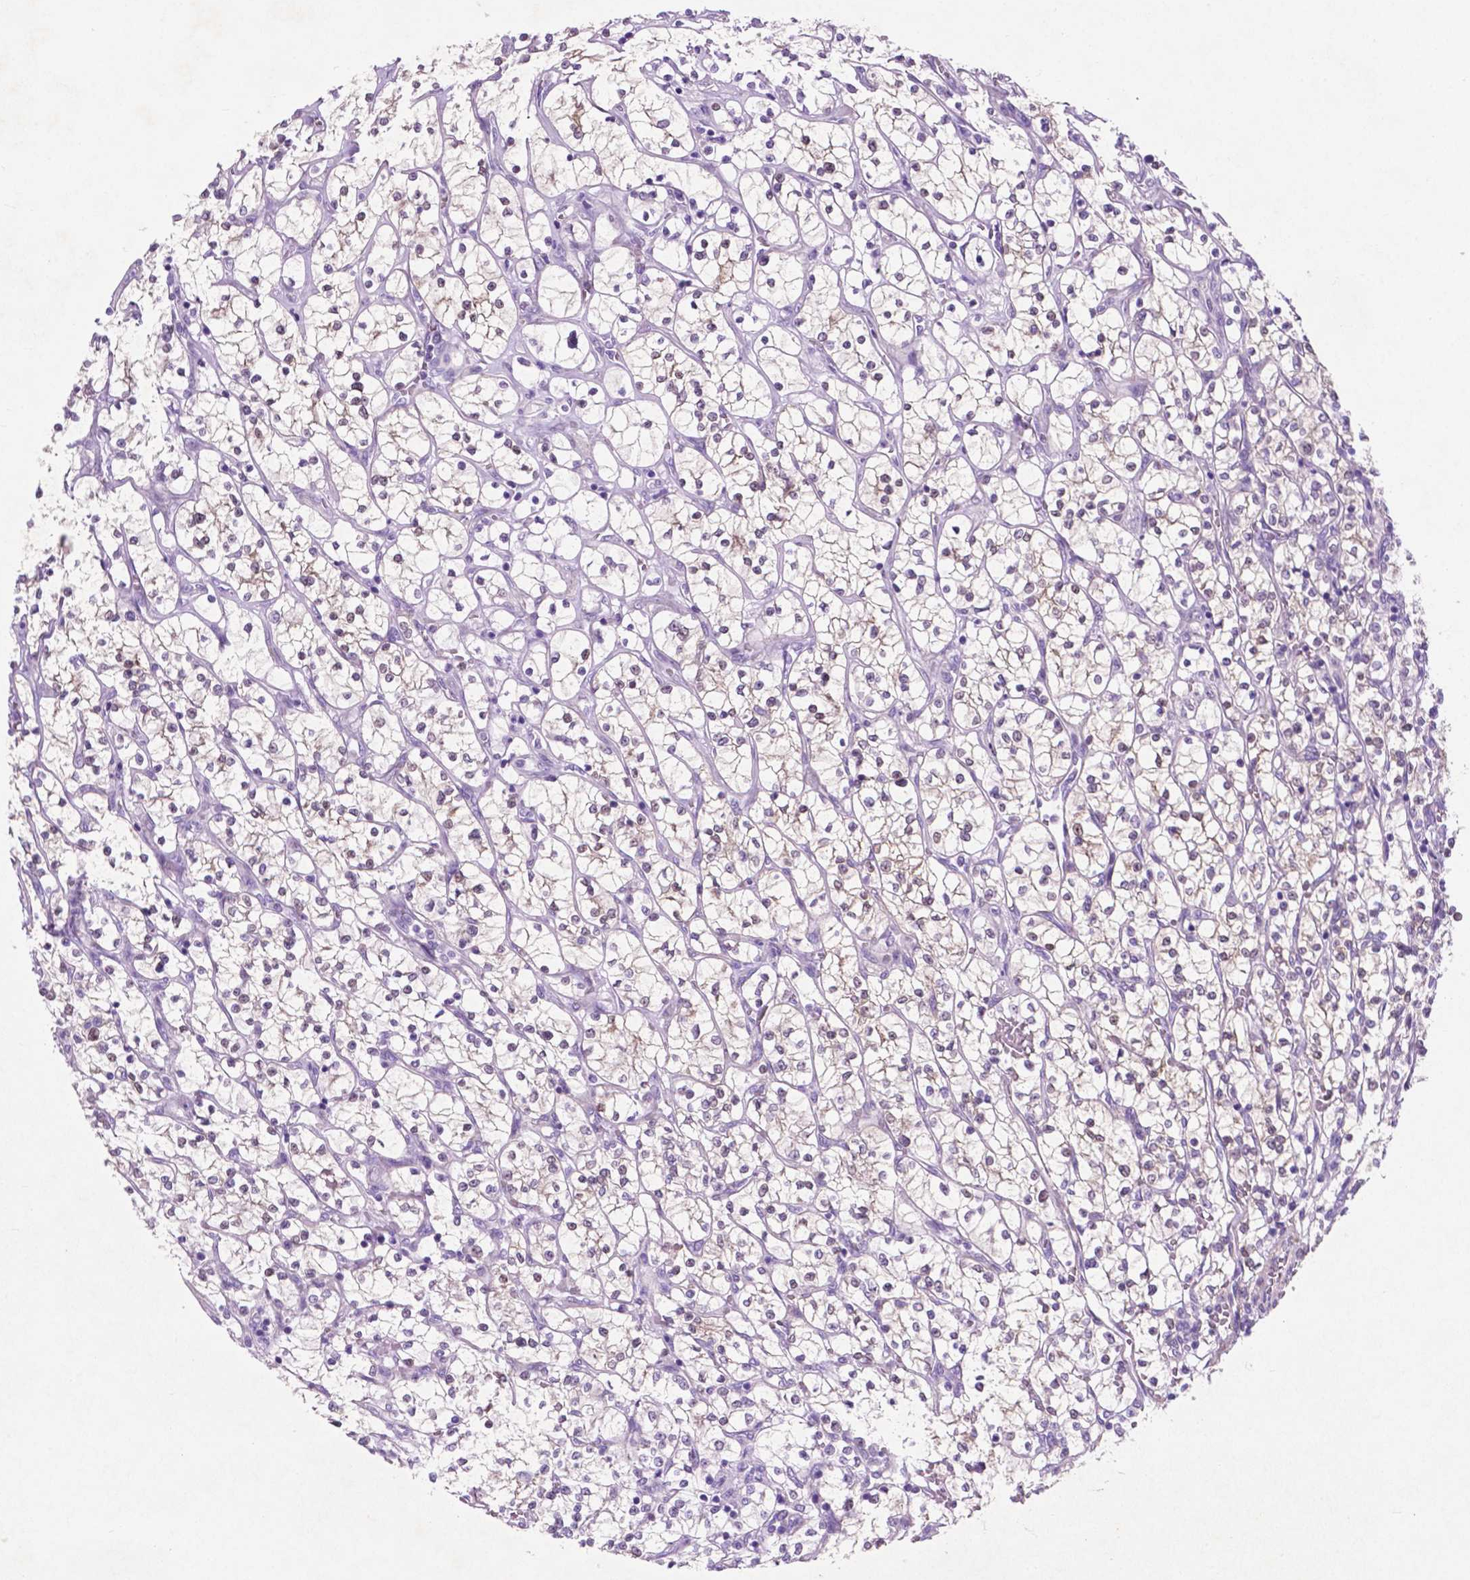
{"staining": {"intensity": "negative", "quantity": "none", "location": "none"}, "tissue": "renal cancer", "cell_type": "Tumor cells", "image_type": "cancer", "snomed": [{"axis": "morphology", "description": "Adenocarcinoma, NOS"}, {"axis": "topography", "description": "Kidney"}], "caption": "Immunohistochemical staining of human renal adenocarcinoma reveals no significant positivity in tumor cells.", "gene": "ASPG", "patient": {"sex": "female", "age": 64}}